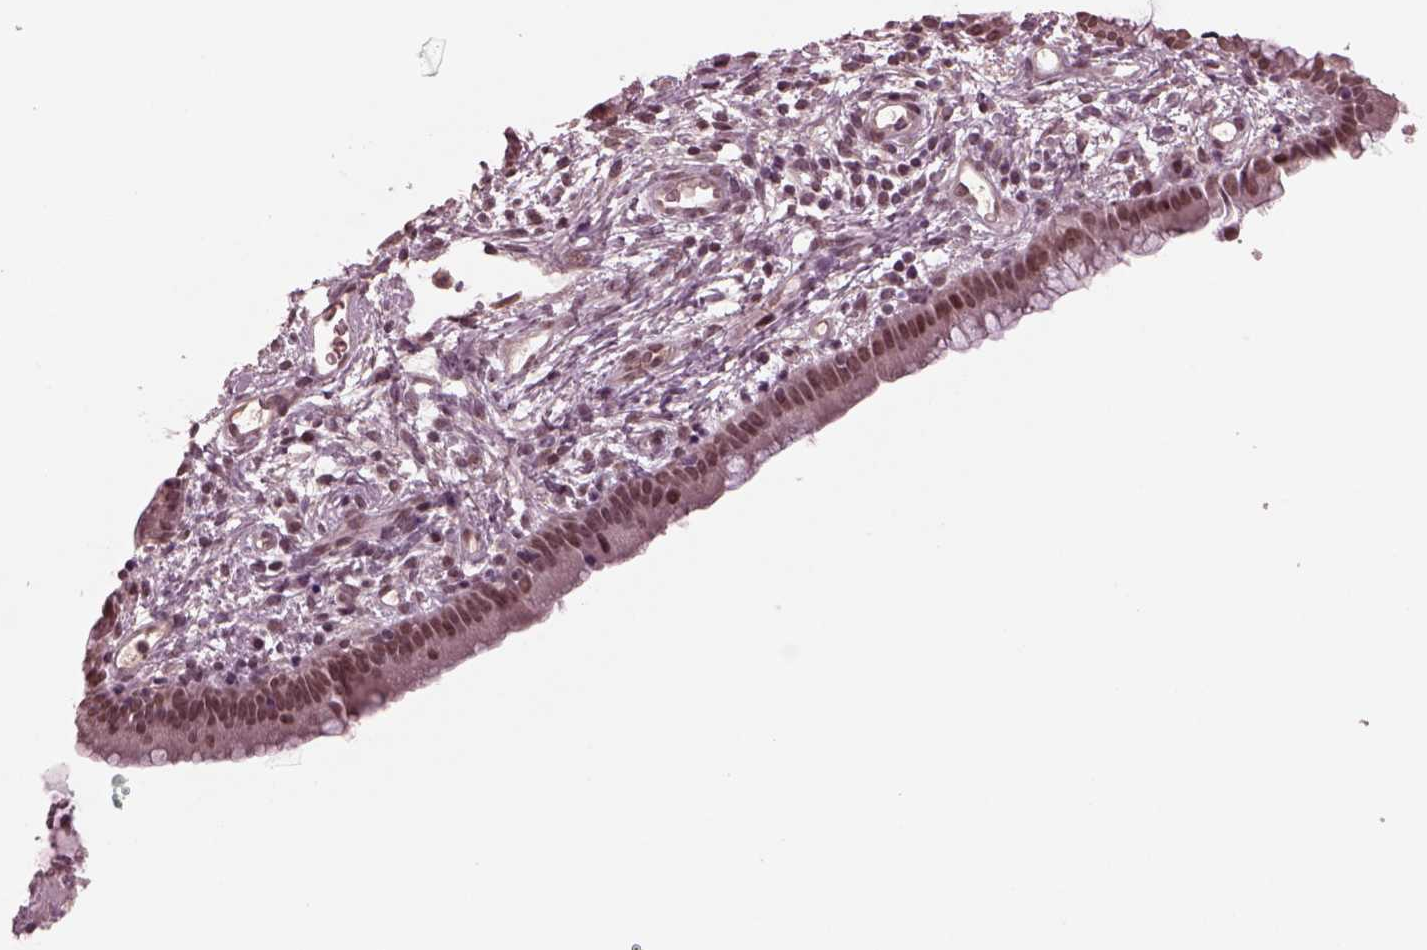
{"staining": {"intensity": "weak", "quantity": ">75%", "location": "nuclear"}, "tissue": "cervical cancer", "cell_type": "Tumor cells", "image_type": "cancer", "snomed": [{"axis": "morphology", "description": "Squamous cell carcinoma, NOS"}, {"axis": "topography", "description": "Cervix"}], "caption": "Squamous cell carcinoma (cervical) stained for a protein displays weak nuclear positivity in tumor cells. Using DAB (brown) and hematoxylin (blue) stains, captured at high magnification using brightfield microscopy.", "gene": "NAP1L5", "patient": {"sex": "female", "age": 32}}